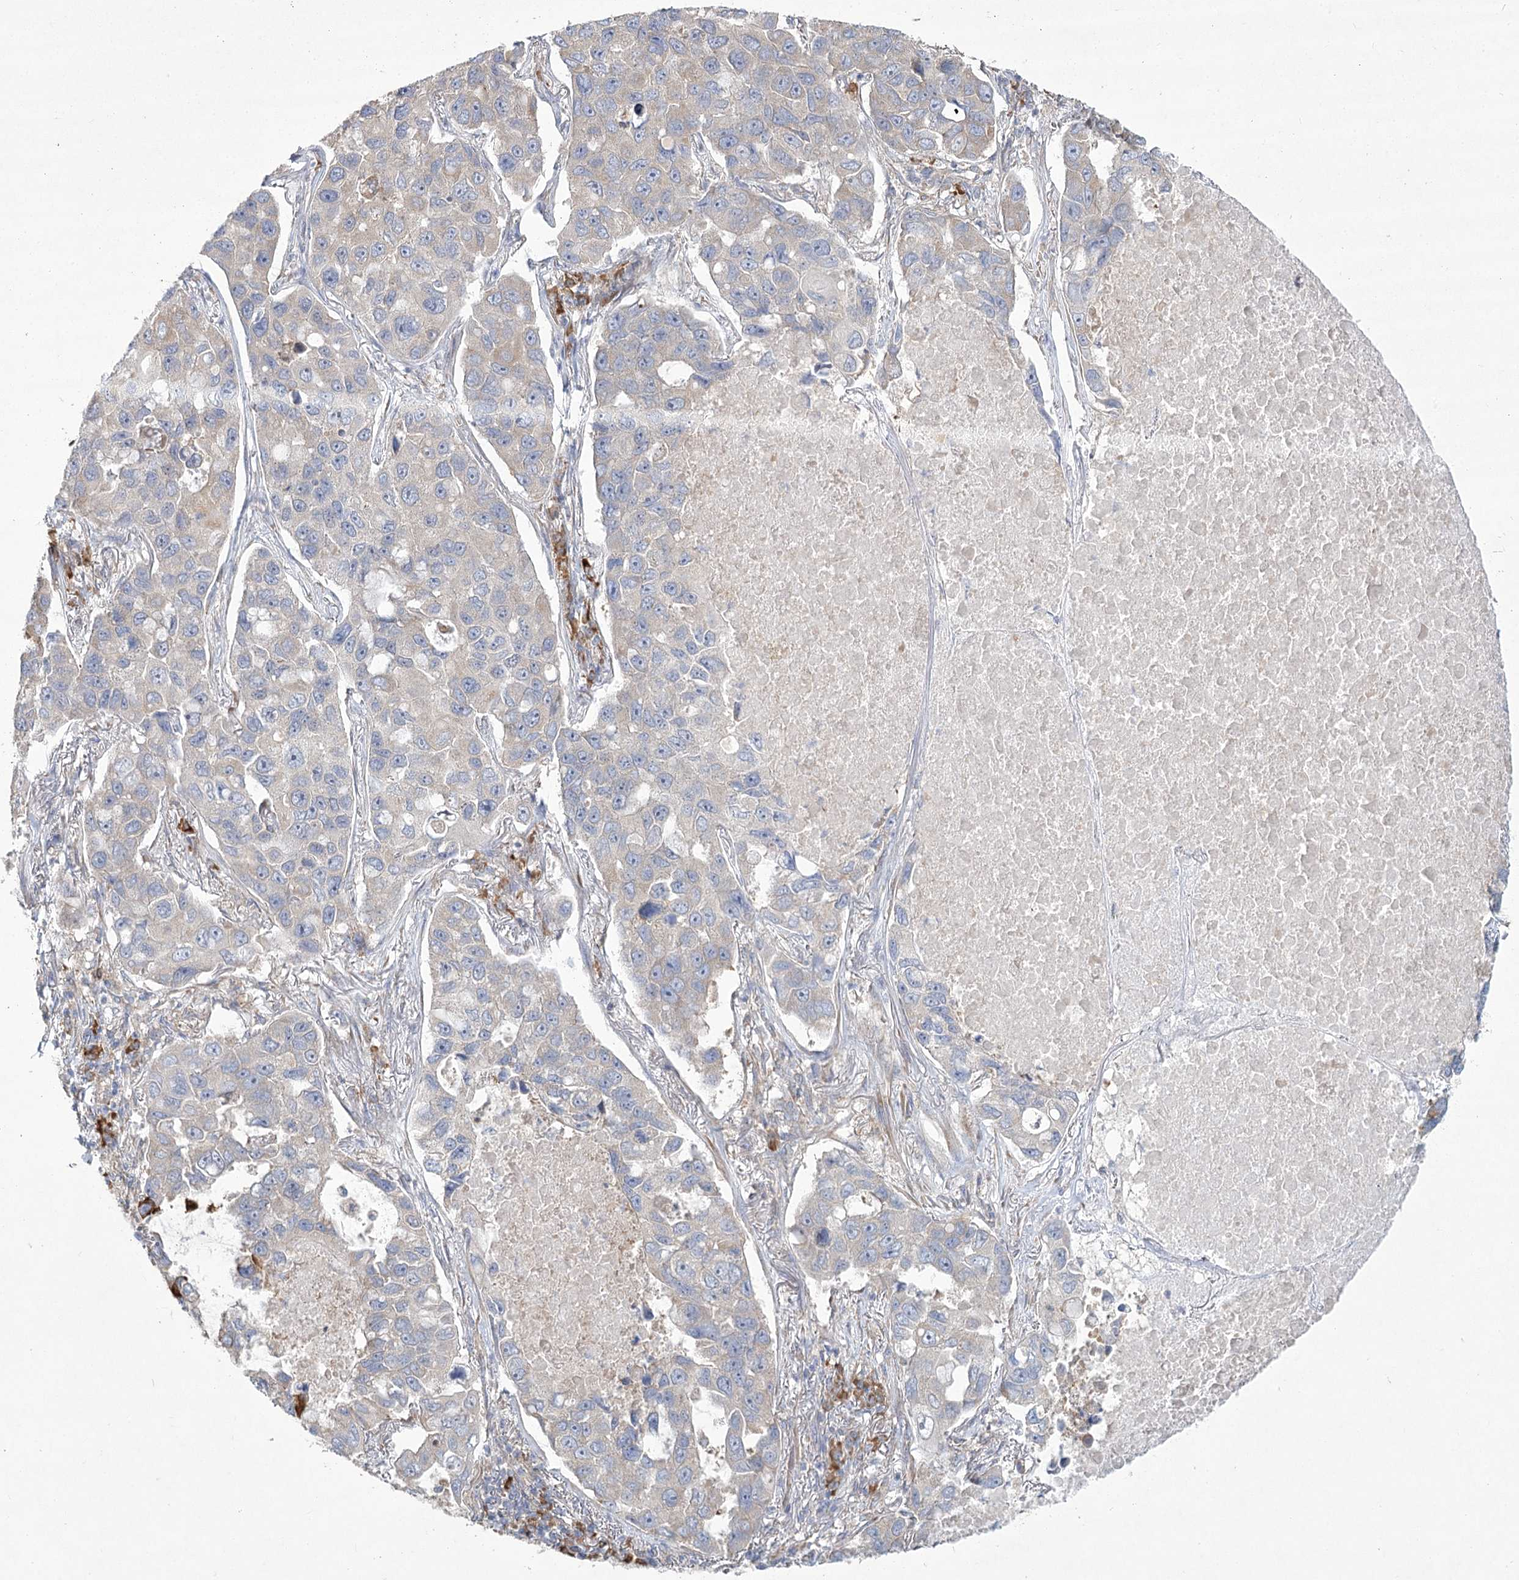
{"staining": {"intensity": "negative", "quantity": "none", "location": "none"}, "tissue": "lung cancer", "cell_type": "Tumor cells", "image_type": "cancer", "snomed": [{"axis": "morphology", "description": "Adenocarcinoma, NOS"}, {"axis": "topography", "description": "Lung"}], "caption": "Photomicrograph shows no protein expression in tumor cells of lung adenocarcinoma tissue.", "gene": "CAMTA1", "patient": {"sex": "male", "age": 64}}